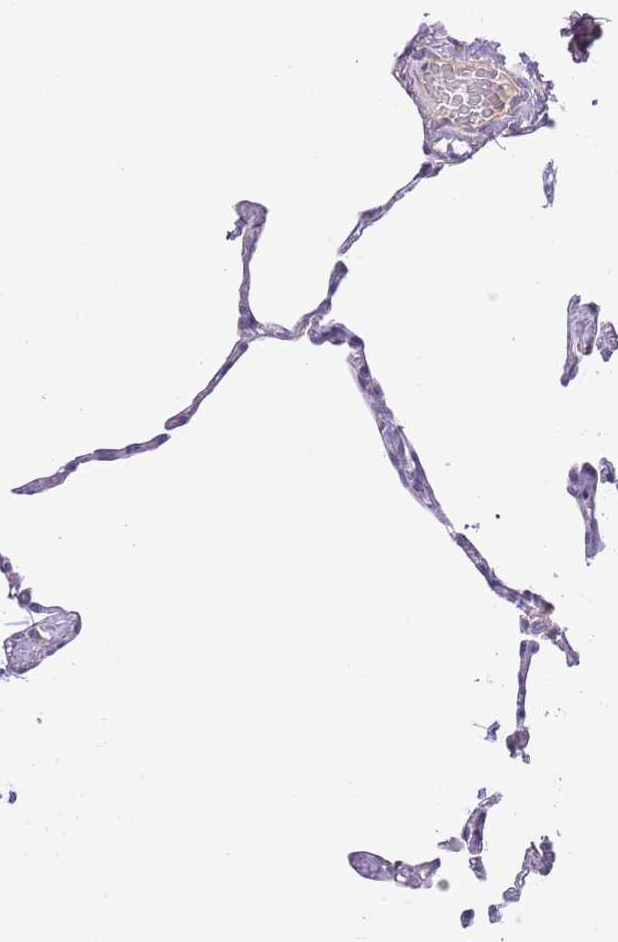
{"staining": {"intensity": "negative", "quantity": "none", "location": "none"}, "tissue": "lung", "cell_type": "Alveolar cells", "image_type": "normal", "snomed": [{"axis": "morphology", "description": "Normal tissue, NOS"}, {"axis": "topography", "description": "Lung"}], "caption": "Immunohistochemistry of benign human lung demonstrates no positivity in alveolar cells. The staining was performed using DAB to visualize the protein expression in brown, while the nuclei were stained in blue with hematoxylin (Magnification: 20x).", "gene": "FBRSL1", "patient": {"sex": "male", "age": 65}}